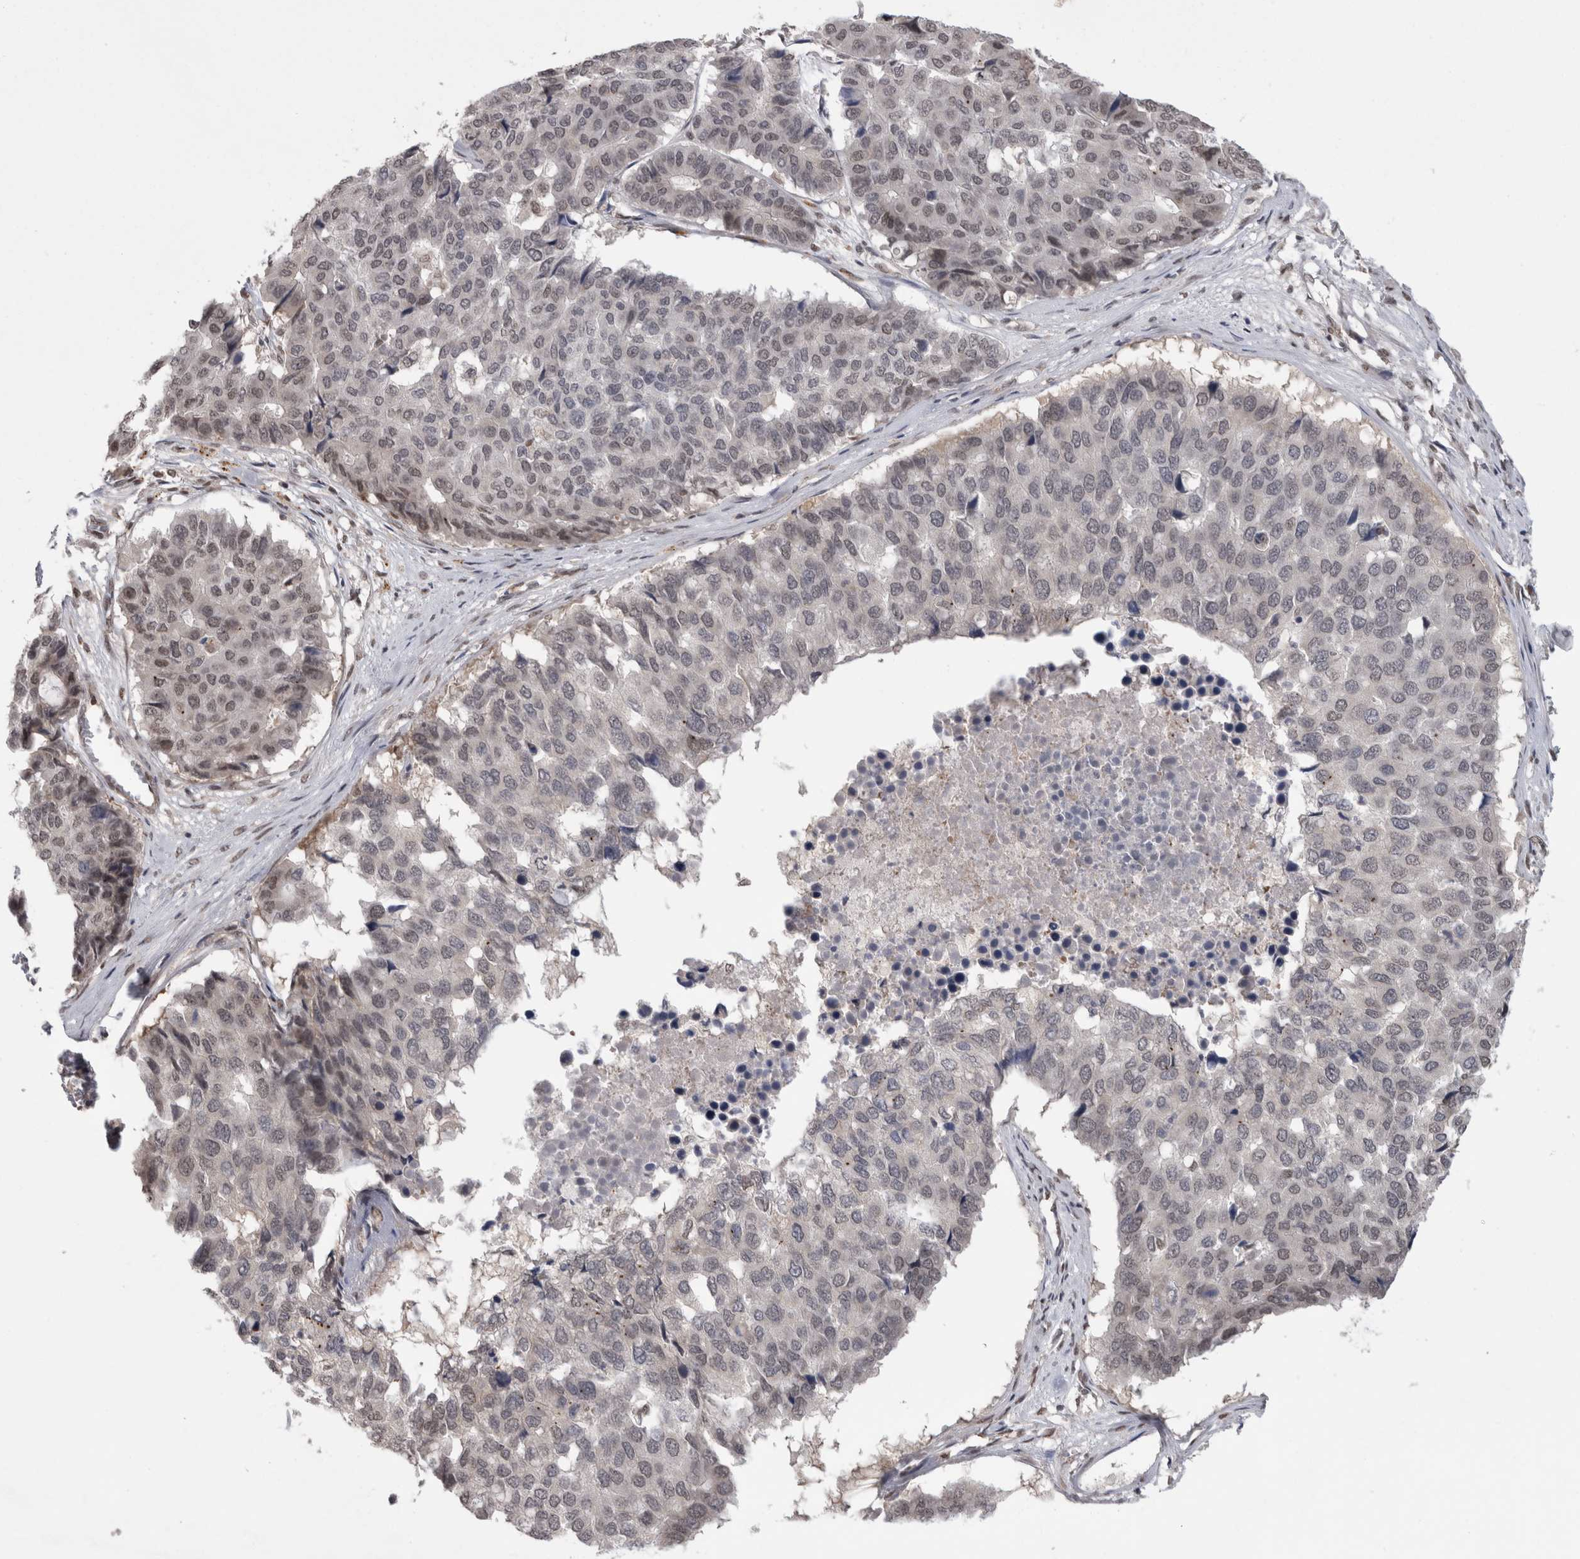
{"staining": {"intensity": "negative", "quantity": "none", "location": "none"}, "tissue": "pancreatic cancer", "cell_type": "Tumor cells", "image_type": "cancer", "snomed": [{"axis": "morphology", "description": "Adenocarcinoma, NOS"}, {"axis": "topography", "description": "Pancreas"}], "caption": "IHC of human pancreatic cancer (adenocarcinoma) shows no expression in tumor cells.", "gene": "MTBP", "patient": {"sex": "male", "age": 50}}